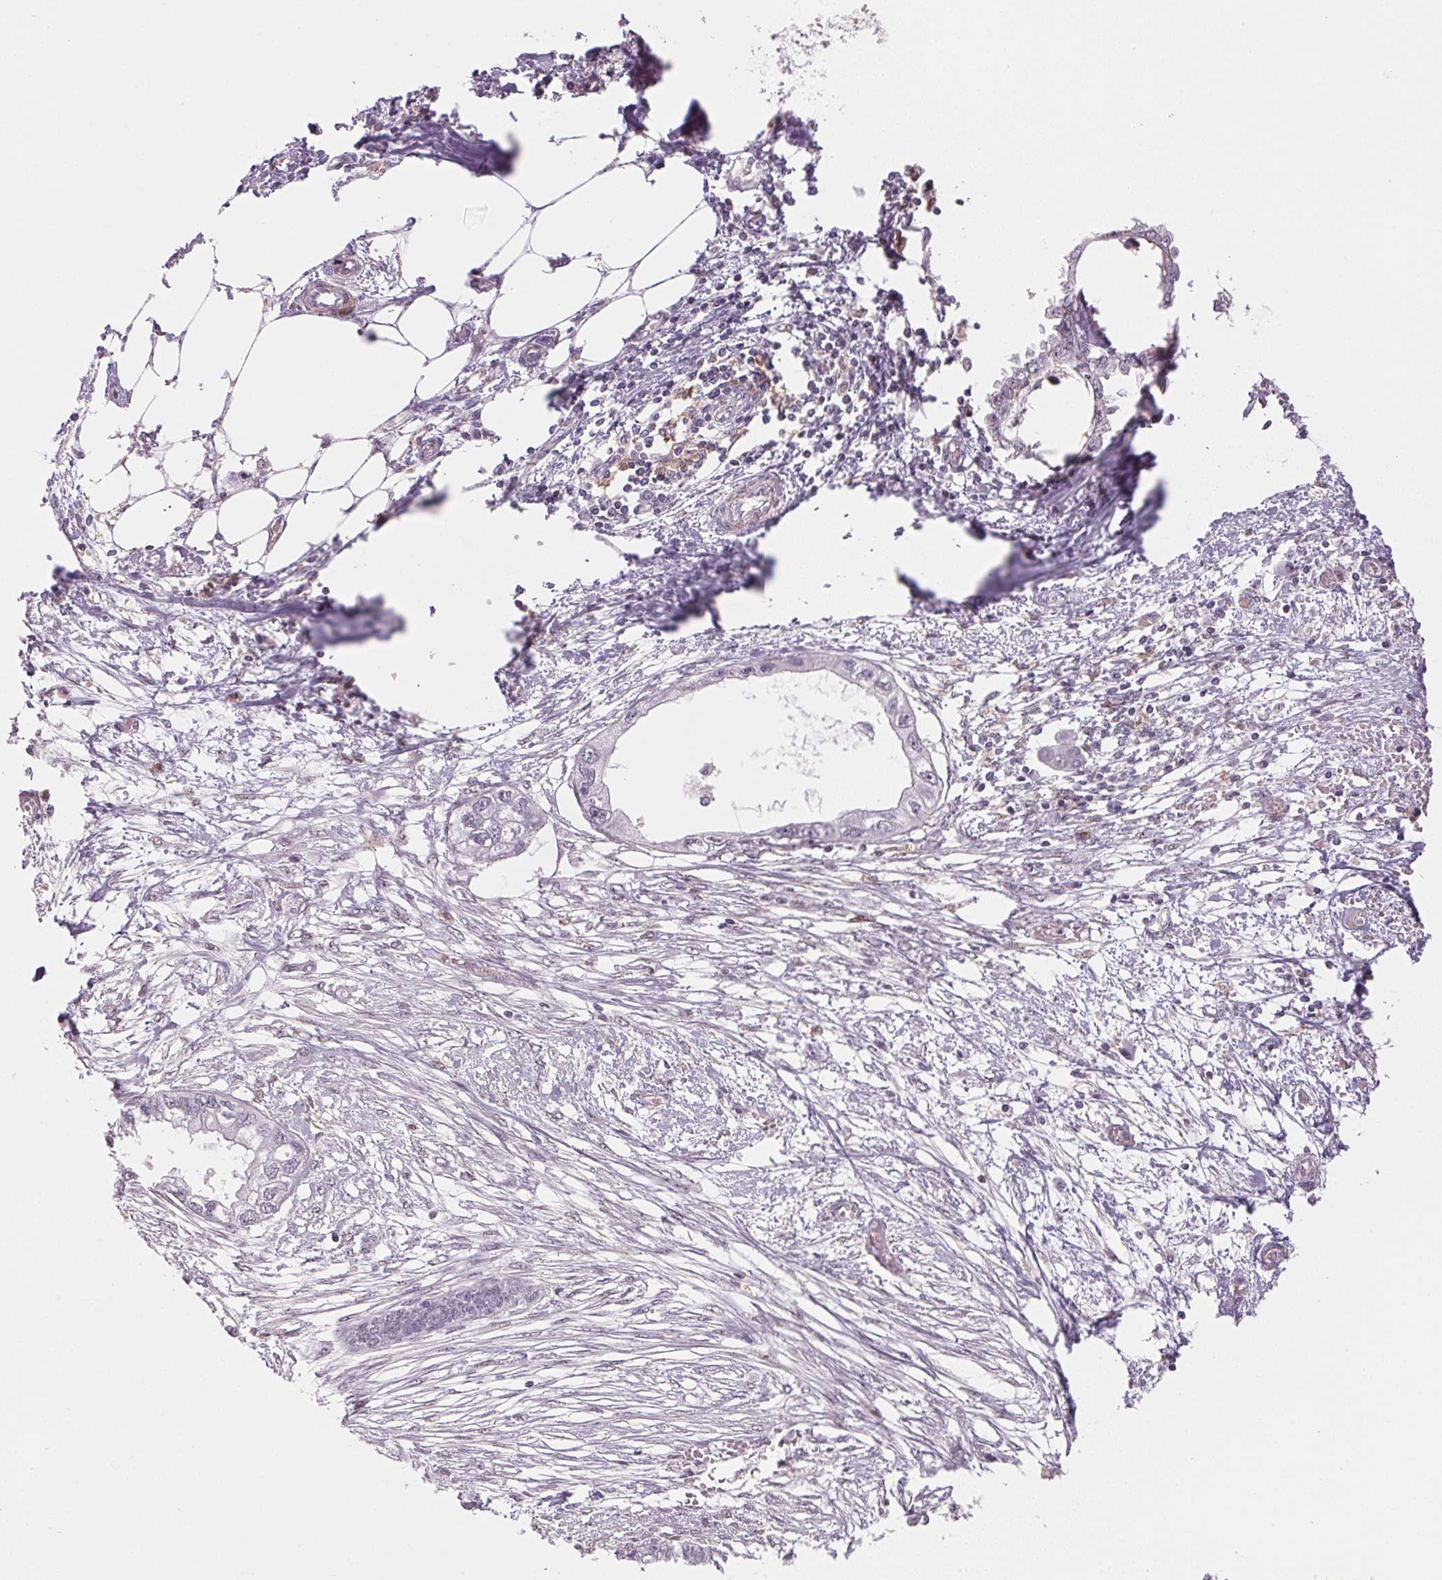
{"staining": {"intensity": "negative", "quantity": "none", "location": "none"}, "tissue": "endometrial cancer", "cell_type": "Tumor cells", "image_type": "cancer", "snomed": [{"axis": "morphology", "description": "Adenocarcinoma, NOS"}, {"axis": "morphology", "description": "Adenocarcinoma, metastatic, NOS"}, {"axis": "topography", "description": "Adipose tissue"}, {"axis": "topography", "description": "Endometrium"}], "caption": "Image shows no significant protein positivity in tumor cells of endometrial cancer.", "gene": "HNRNPDL", "patient": {"sex": "female", "age": 67}}